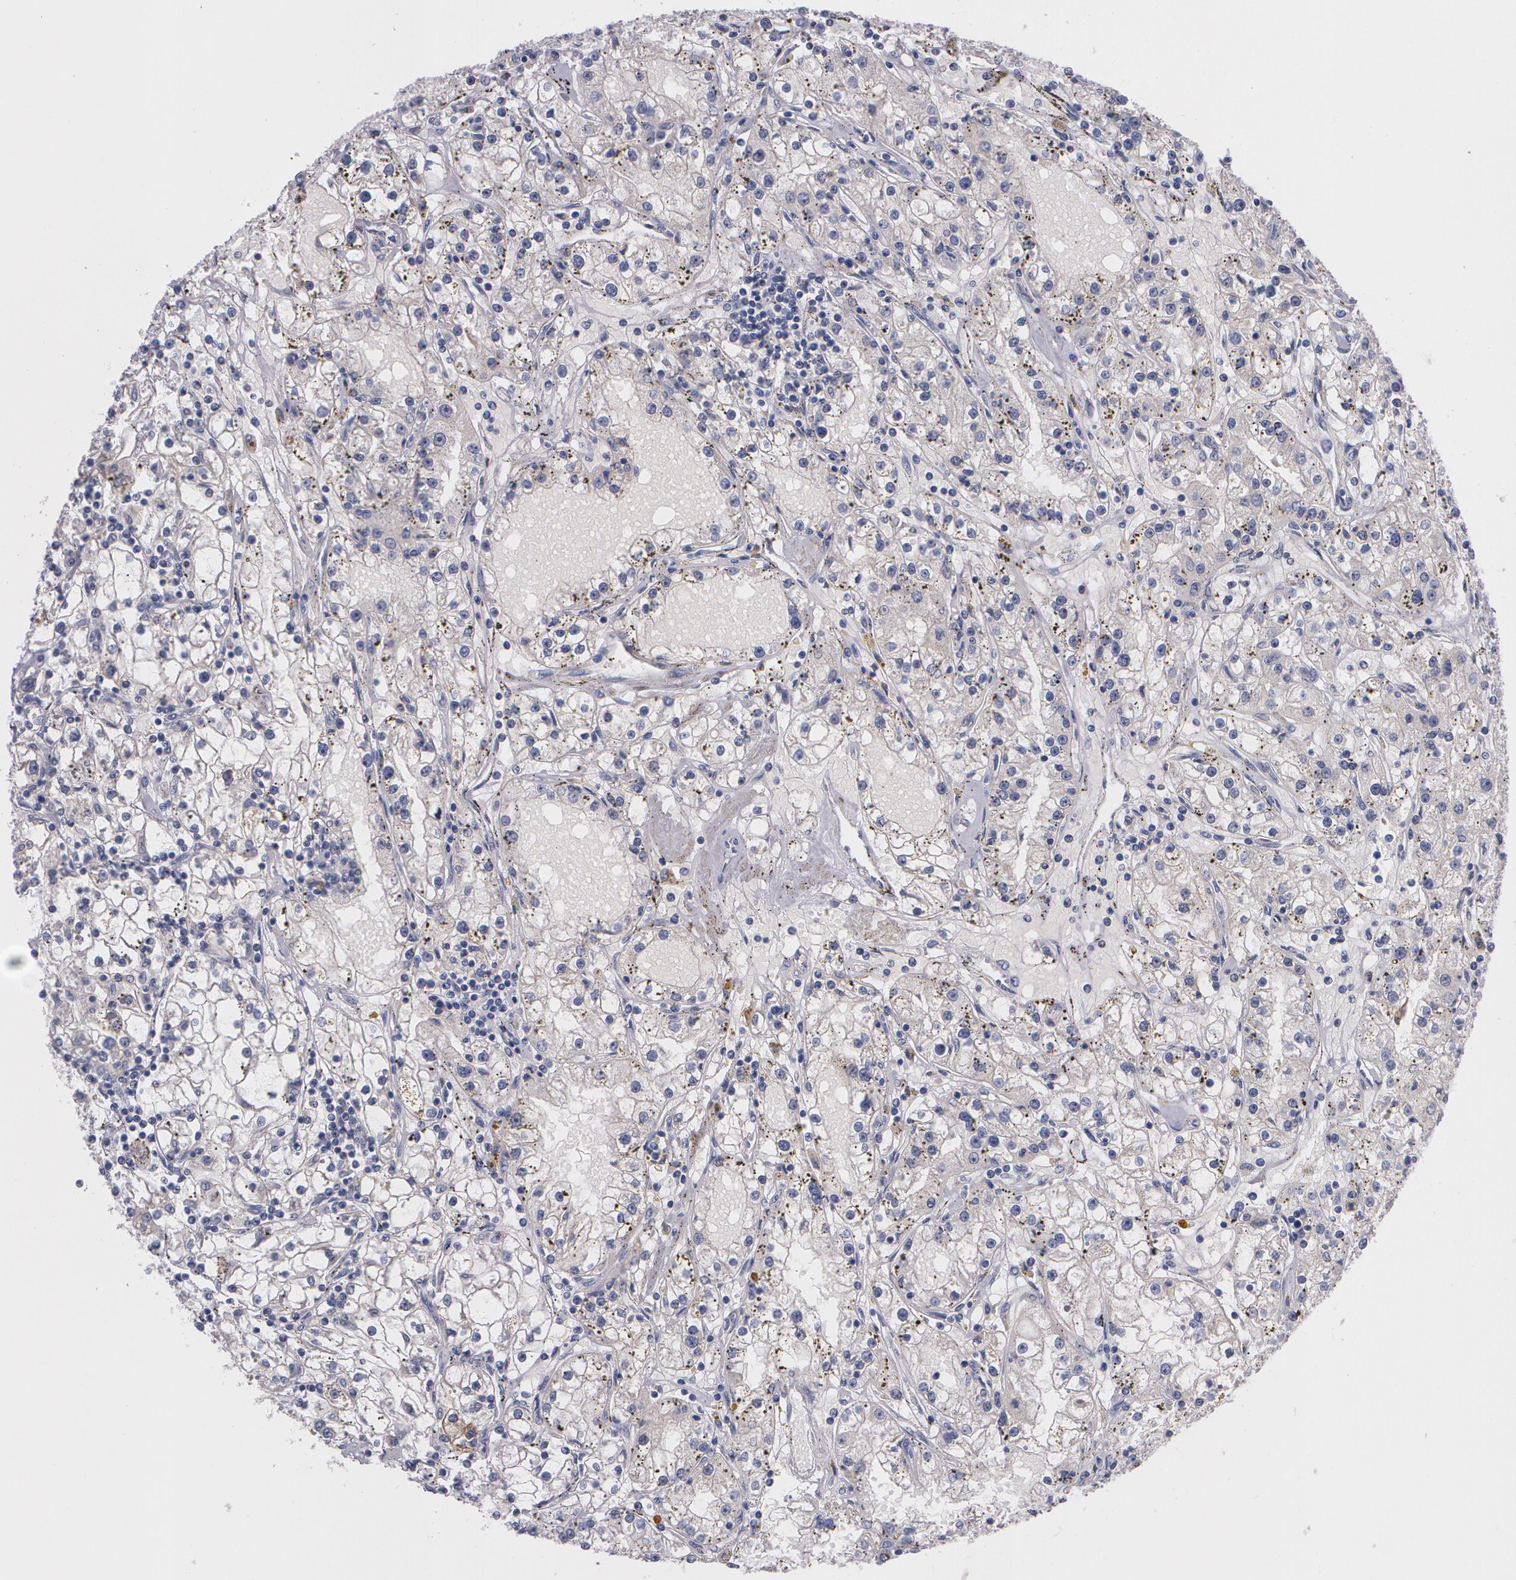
{"staining": {"intensity": "negative", "quantity": "none", "location": "none"}, "tissue": "renal cancer", "cell_type": "Tumor cells", "image_type": "cancer", "snomed": [{"axis": "morphology", "description": "Adenocarcinoma, NOS"}, {"axis": "topography", "description": "Kidney"}], "caption": "Tumor cells show no significant protein staining in renal cancer (adenocarcinoma).", "gene": "IFNGR2", "patient": {"sex": "male", "age": 56}}